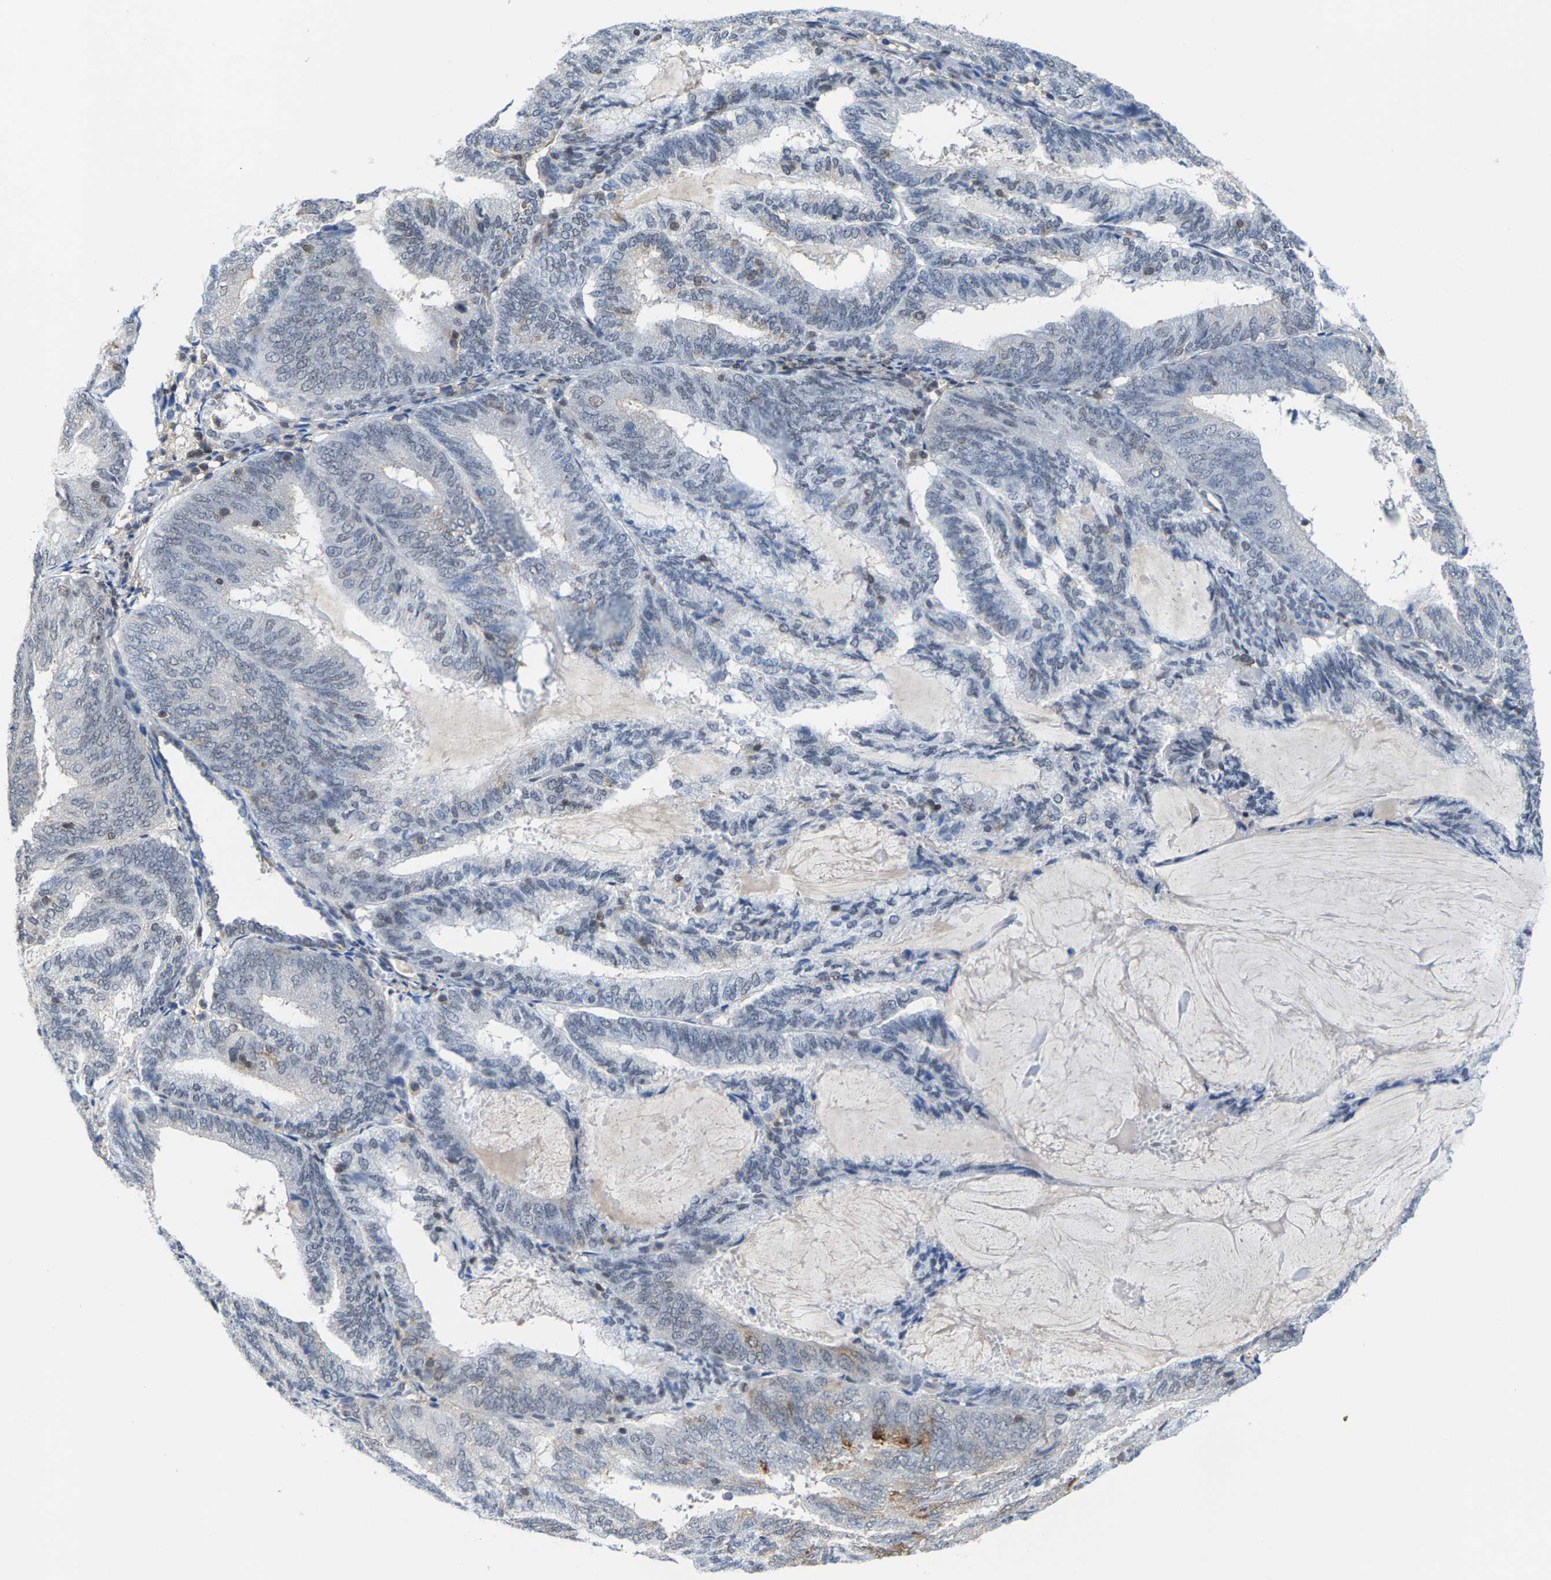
{"staining": {"intensity": "negative", "quantity": "none", "location": "none"}, "tissue": "endometrial cancer", "cell_type": "Tumor cells", "image_type": "cancer", "snomed": [{"axis": "morphology", "description": "Adenocarcinoma, NOS"}, {"axis": "topography", "description": "Endometrium"}], "caption": "A histopathology image of human adenocarcinoma (endometrial) is negative for staining in tumor cells.", "gene": "FGD3", "patient": {"sex": "female", "age": 81}}